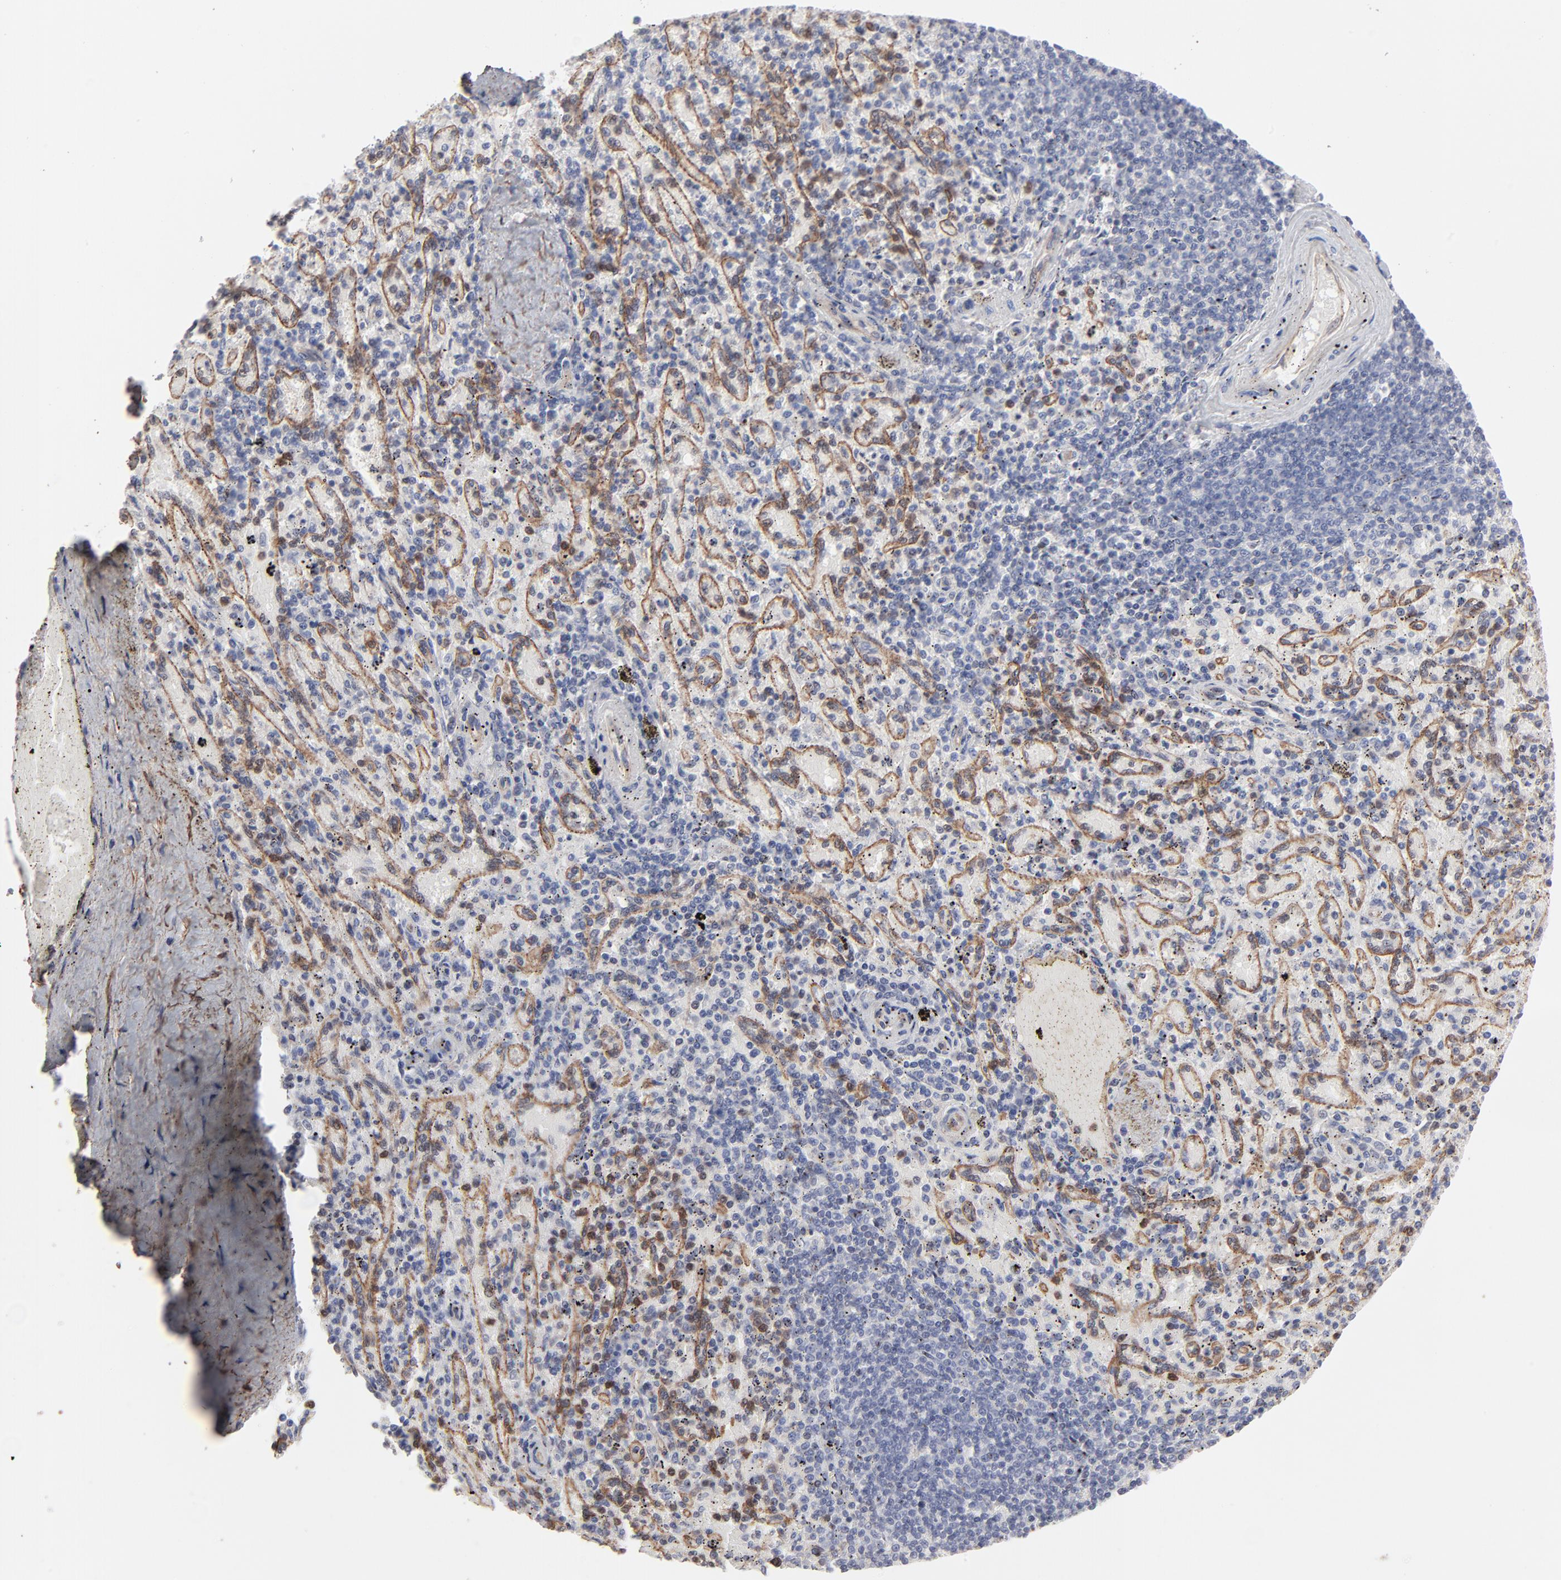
{"staining": {"intensity": "moderate", "quantity": "25%-75%", "location": "cytoplasmic/membranous"}, "tissue": "spleen", "cell_type": "Cells in red pulp", "image_type": "normal", "snomed": [{"axis": "morphology", "description": "Normal tissue, NOS"}, {"axis": "topography", "description": "Spleen"}], "caption": "Moderate cytoplasmic/membranous positivity for a protein is appreciated in about 25%-75% of cells in red pulp of benign spleen using IHC.", "gene": "PXN", "patient": {"sex": "female", "age": 43}}